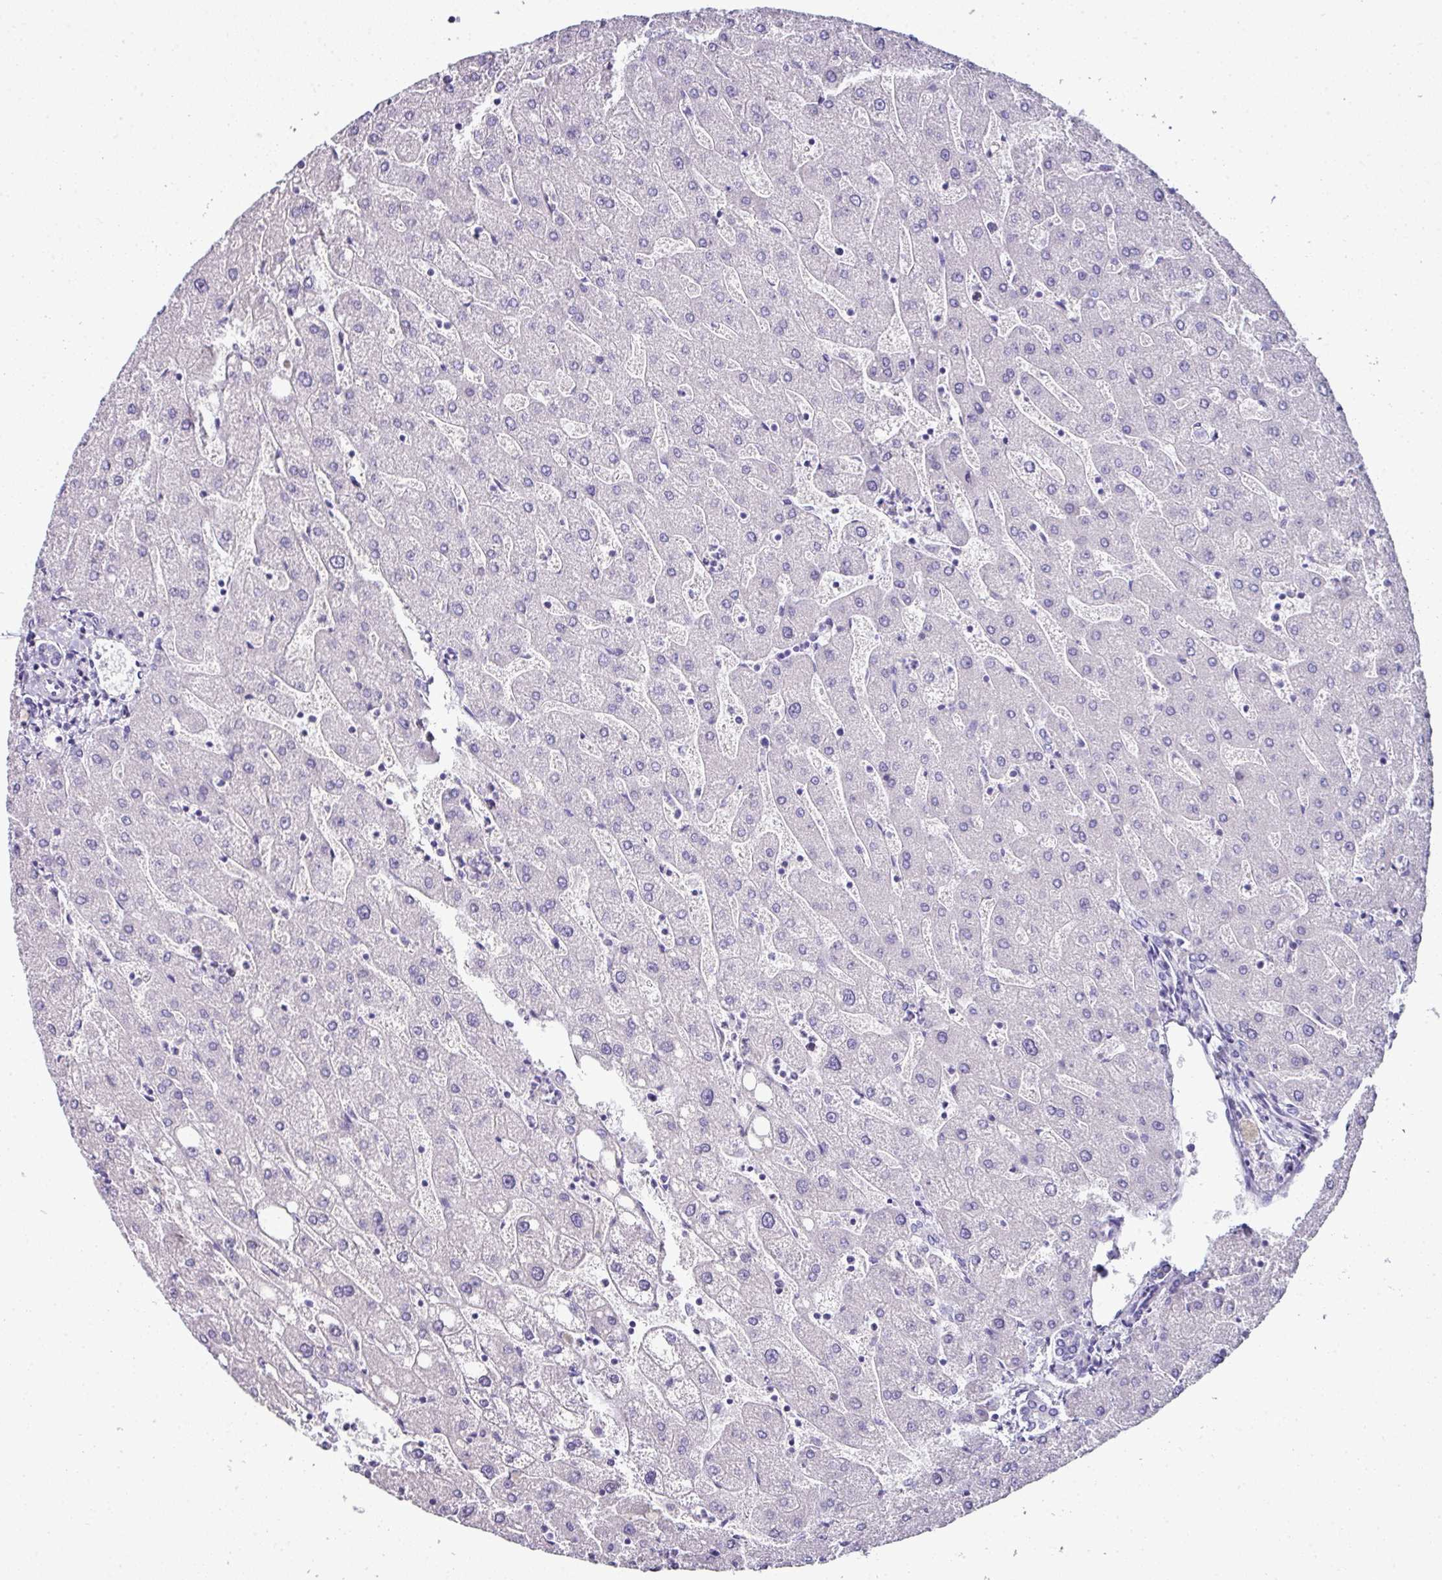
{"staining": {"intensity": "negative", "quantity": "none", "location": "none"}, "tissue": "liver", "cell_type": "Cholangiocytes", "image_type": "normal", "snomed": [{"axis": "morphology", "description": "Normal tissue, NOS"}, {"axis": "topography", "description": "Liver"}], "caption": "There is no significant staining in cholangiocytes of liver. Nuclei are stained in blue.", "gene": "NAPSA", "patient": {"sex": "male", "age": 67}}